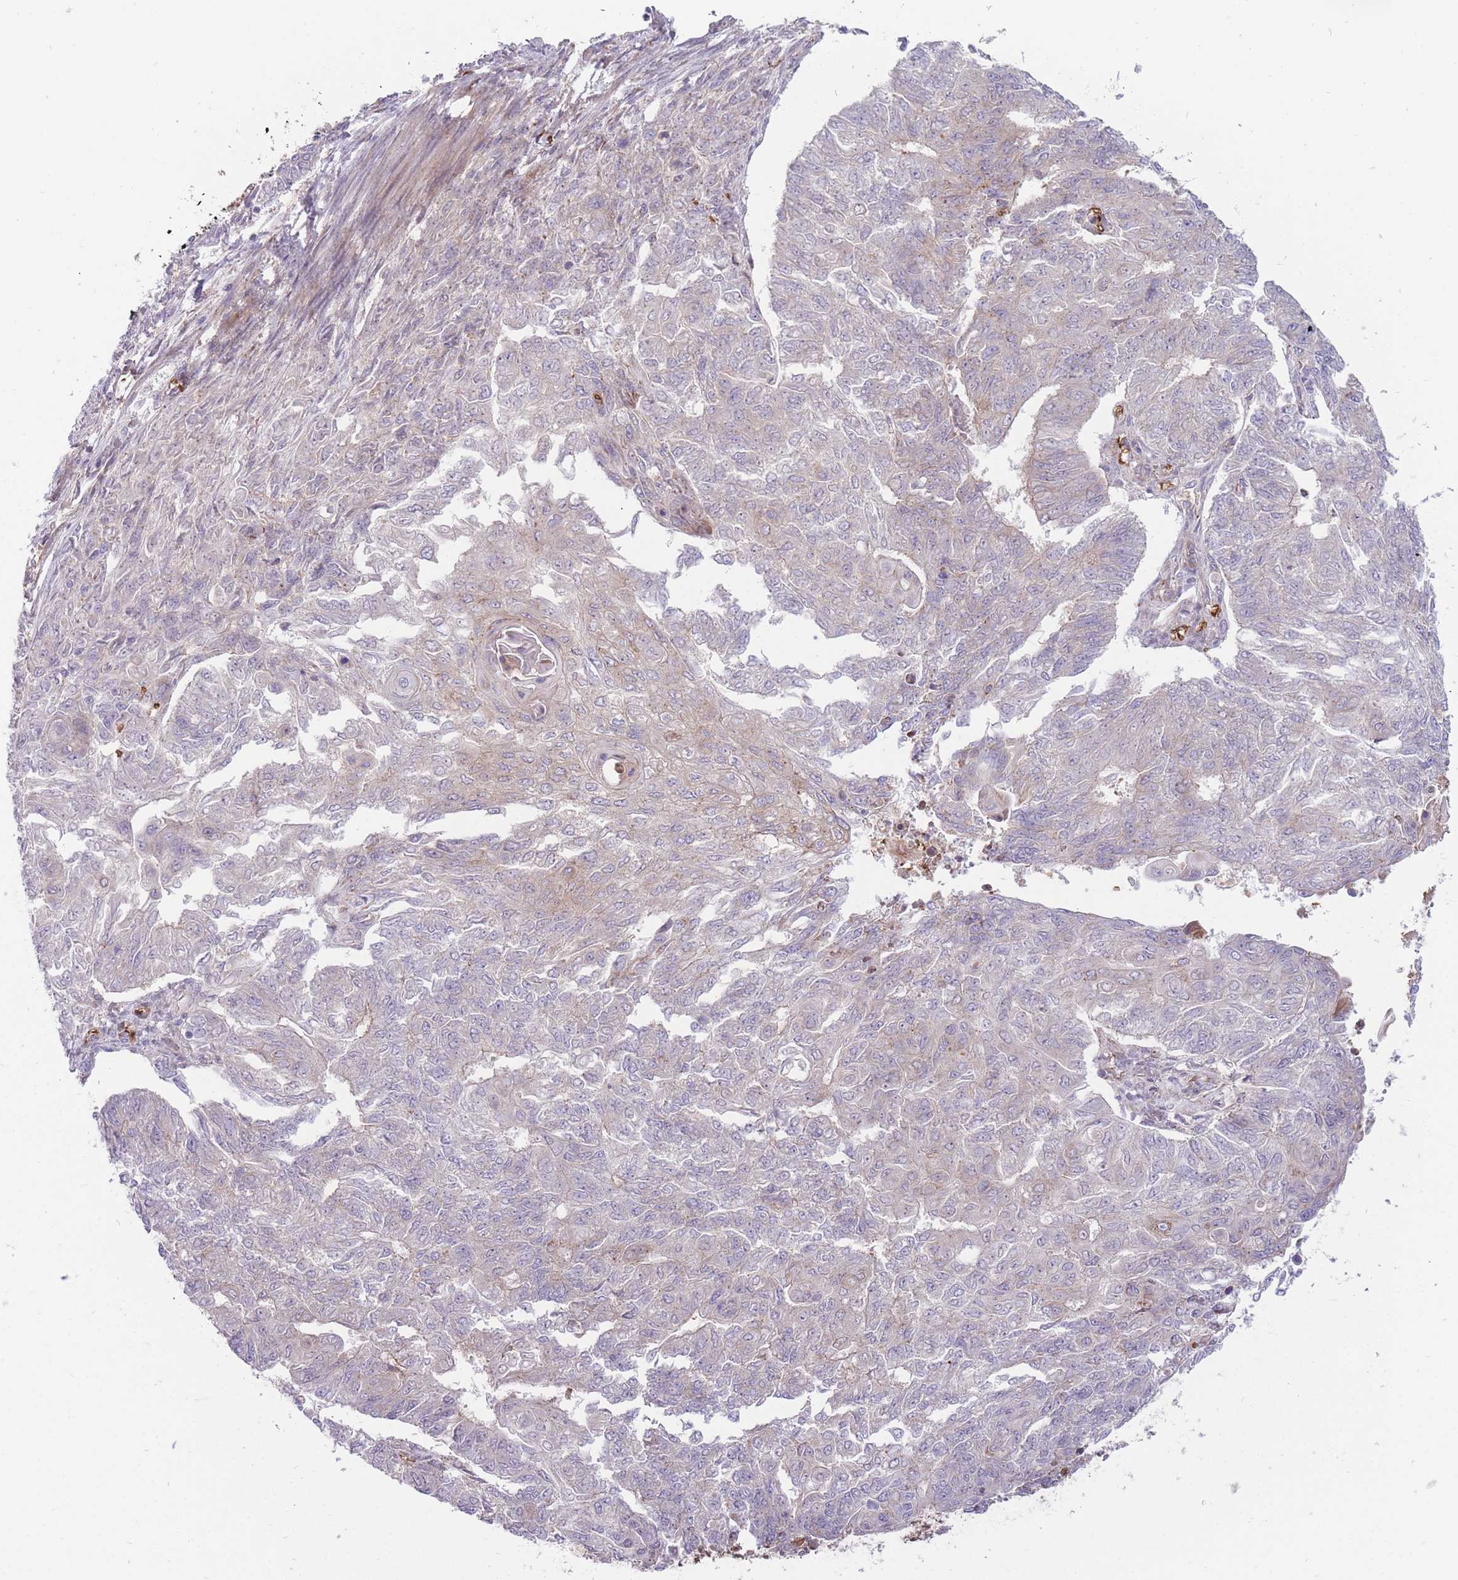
{"staining": {"intensity": "negative", "quantity": "none", "location": "none"}, "tissue": "endometrial cancer", "cell_type": "Tumor cells", "image_type": "cancer", "snomed": [{"axis": "morphology", "description": "Adenocarcinoma, NOS"}, {"axis": "topography", "description": "Endometrium"}], "caption": "A histopathology image of human adenocarcinoma (endometrial) is negative for staining in tumor cells. (Brightfield microscopy of DAB (3,3'-diaminobenzidine) immunohistochemistry at high magnification).", "gene": "ANKRD10", "patient": {"sex": "female", "age": 32}}